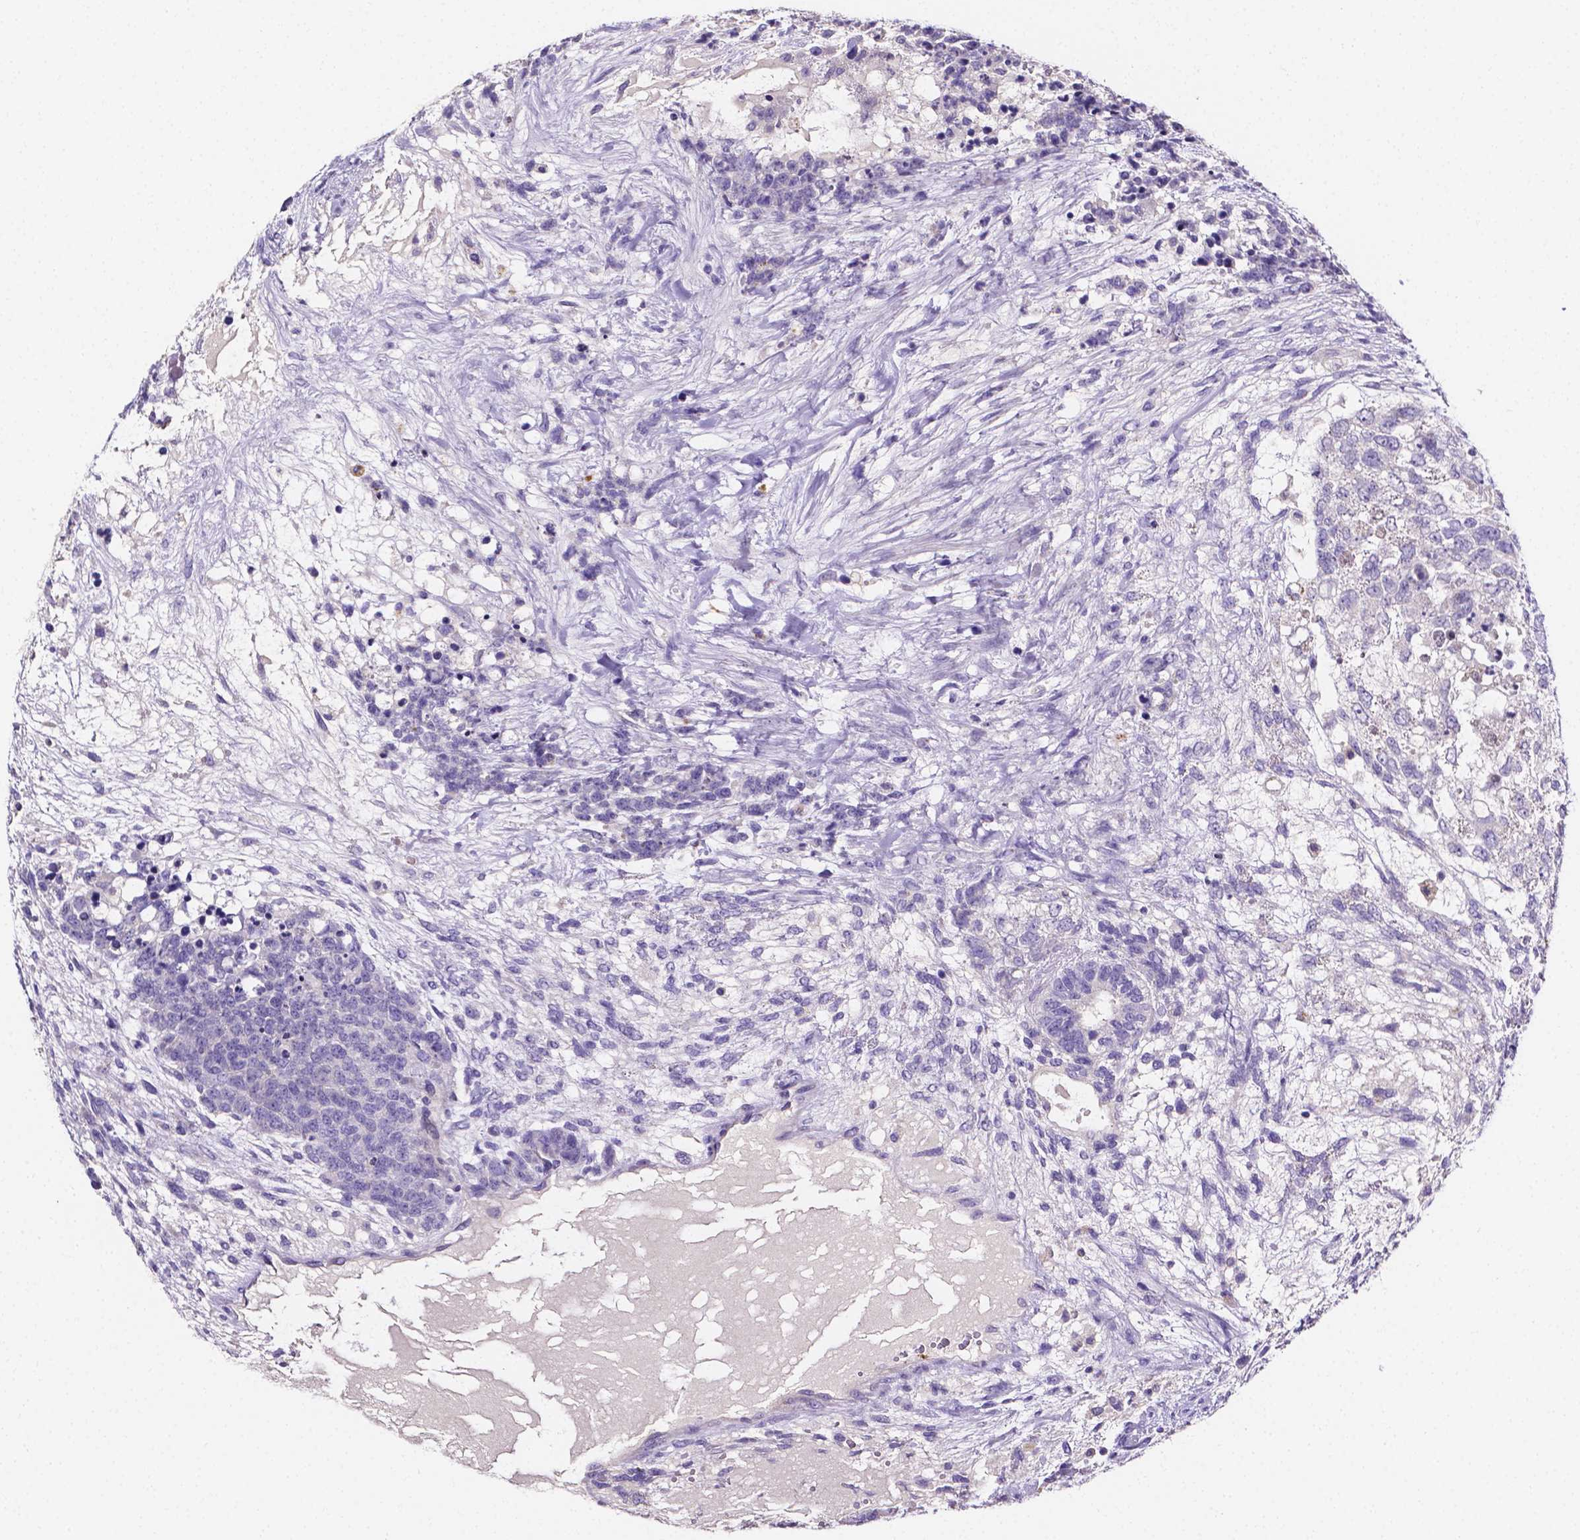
{"staining": {"intensity": "negative", "quantity": "none", "location": "none"}, "tissue": "testis cancer", "cell_type": "Tumor cells", "image_type": "cancer", "snomed": [{"axis": "morphology", "description": "Carcinoma, Embryonal, NOS"}, {"axis": "topography", "description": "Testis"}], "caption": "Tumor cells are negative for protein expression in human testis embryonal carcinoma.", "gene": "NRGN", "patient": {"sex": "male", "age": 23}}